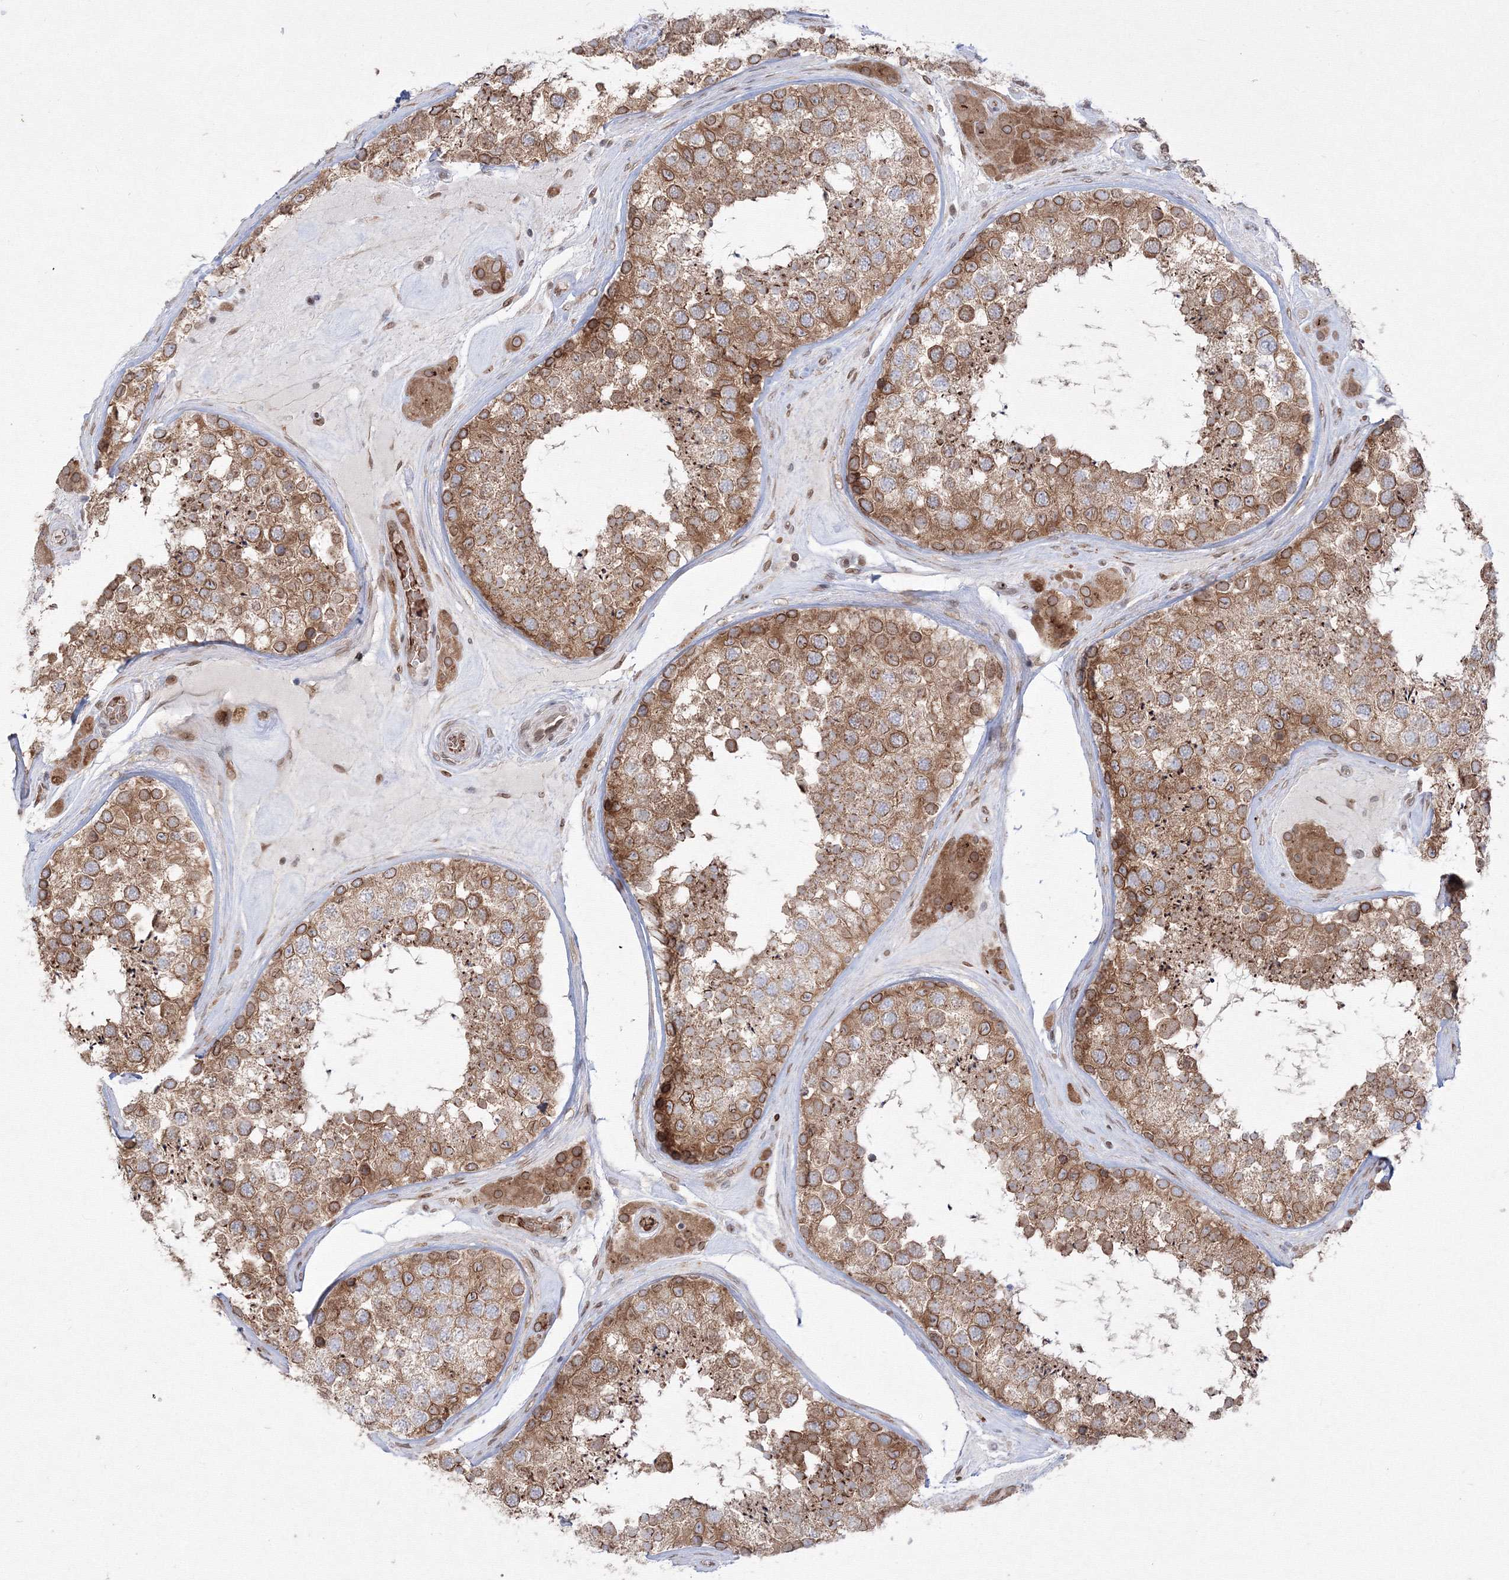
{"staining": {"intensity": "moderate", "quantity": ">75%", "location": "cytoplasmic/membranous"}, "tissue": "testis", "cell_type": "Cells in seminiferous ducts", "image_type": "normal", "snomed": [{"axis": "morphology", "description": "Normal tissue, NOS"}, {"axis": "topography", "description": "Testis"}], "caption": "Immunohistochemistry (DAB) staining of benign testis demonstrates moderate cytoplasmic/membranous protein positivity in about >75% of cells in seminiferous ducts. The staining is performed using DAB (3,3'-diaminobenzidine) brown chromogen to label protein expression. The nuclei are counter-stained blue using hematoxylin.", "gene": "DNAJB2", "patient": {"sex": "male", "age": 46}}